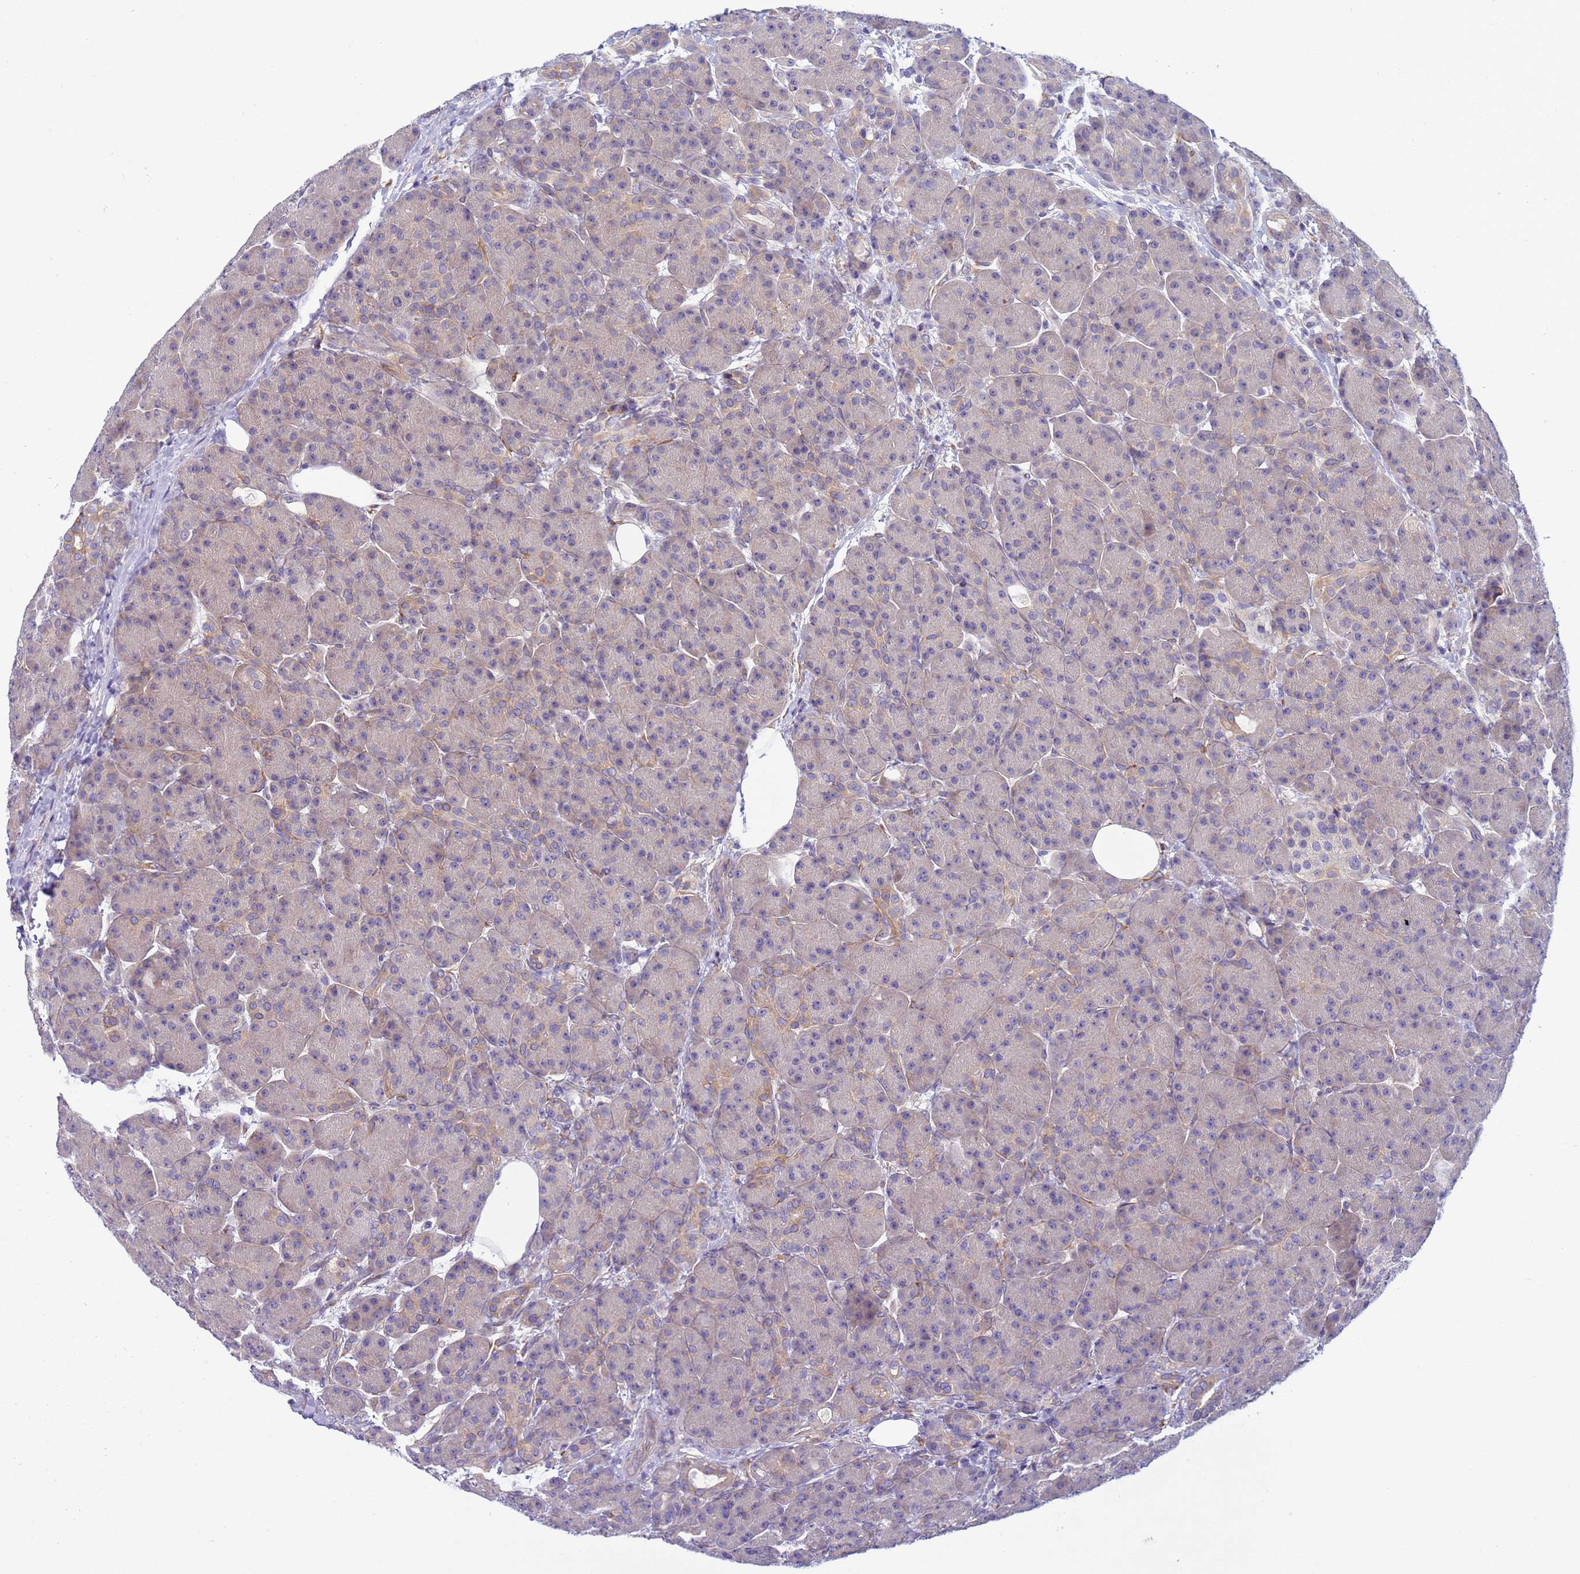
{"staining": {"intensity": "weak", "quantity": "<25%", "location": "cytoplasmic/membranous"}, "tissue": "pancreas", "cell_type": "Exocrine glandular cells", "image_type": "normal", "snomed": [{"axis": "morphology", "description": "Normal tissue, NOS"}, {"axis": "topography", "description": "Pancreas"}], "caption": "Exocrine glandular cells are negative for brown protein staining in unremarkable pancreas. Brightfield microscopy of immunohistochemistry stained with DAB (3,3'-diaminobenzidine) (brown) and hematoxylin (blue), captured at high magnification.", "gene": "TRPC6", "patient": {"sex": "male", "age": 63}}